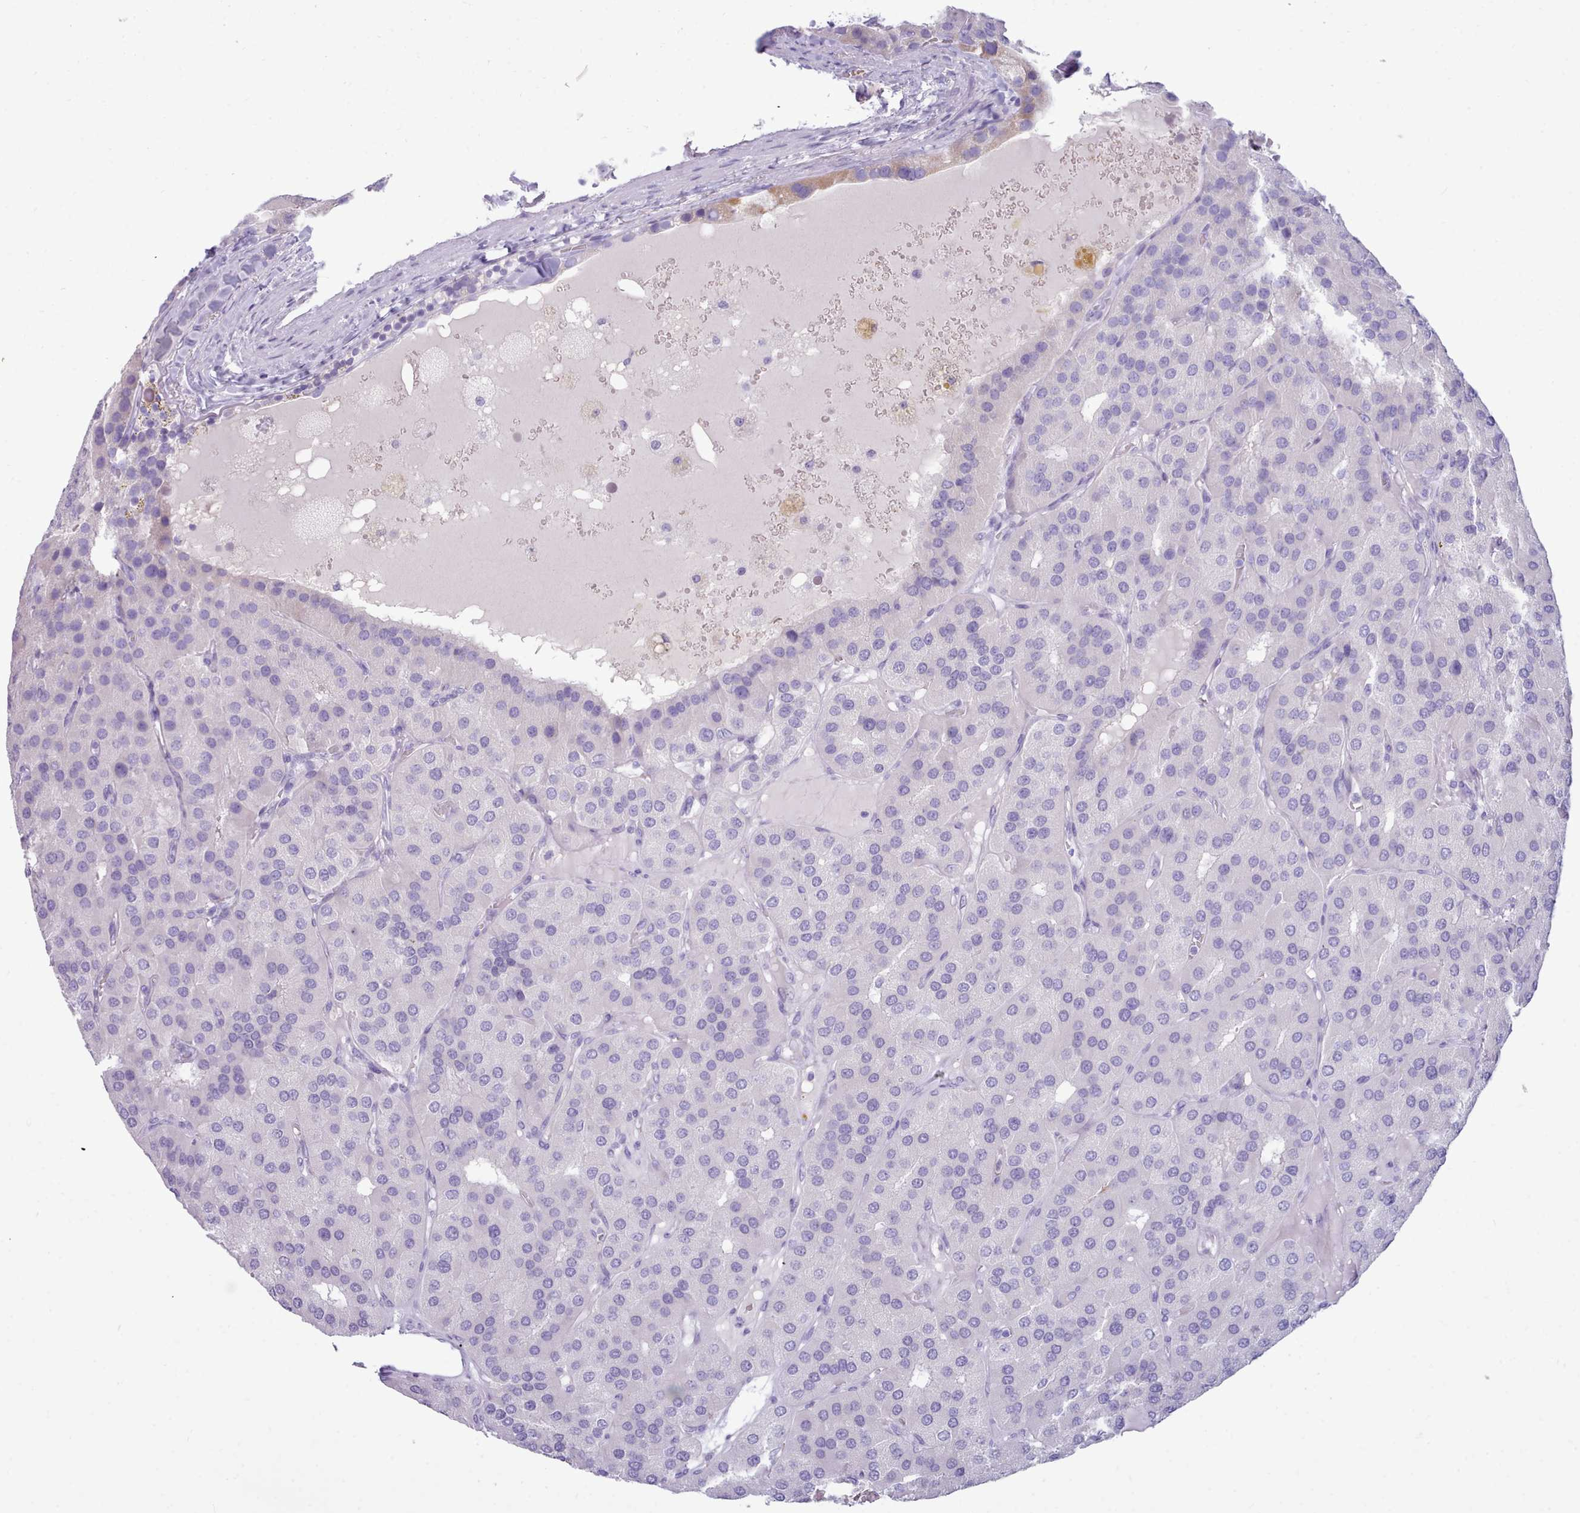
{"staining": {"intensity": "negative", "quantity": "none", "location": "none"}, "tissue": "parathyroid gland", "cell_type": "Glandular cells", "image_type": "normal", "snomed": [{"axis": "morphology", "description": "Normal tissue, NOS"}, {"axis": "morphology", "description": "Adenoma, NOS"}, {"axis": "topography", "description": "Parathyroid gland"}], "caption": "This photomicrograph is of normal parathyroid gland stained with IHC to label a protein in brown with the nuclei are counter-stained blue. There is no expression in glandular cells.", "gene": "NKX1", "patient": {"sex": "female", "age": 86}}